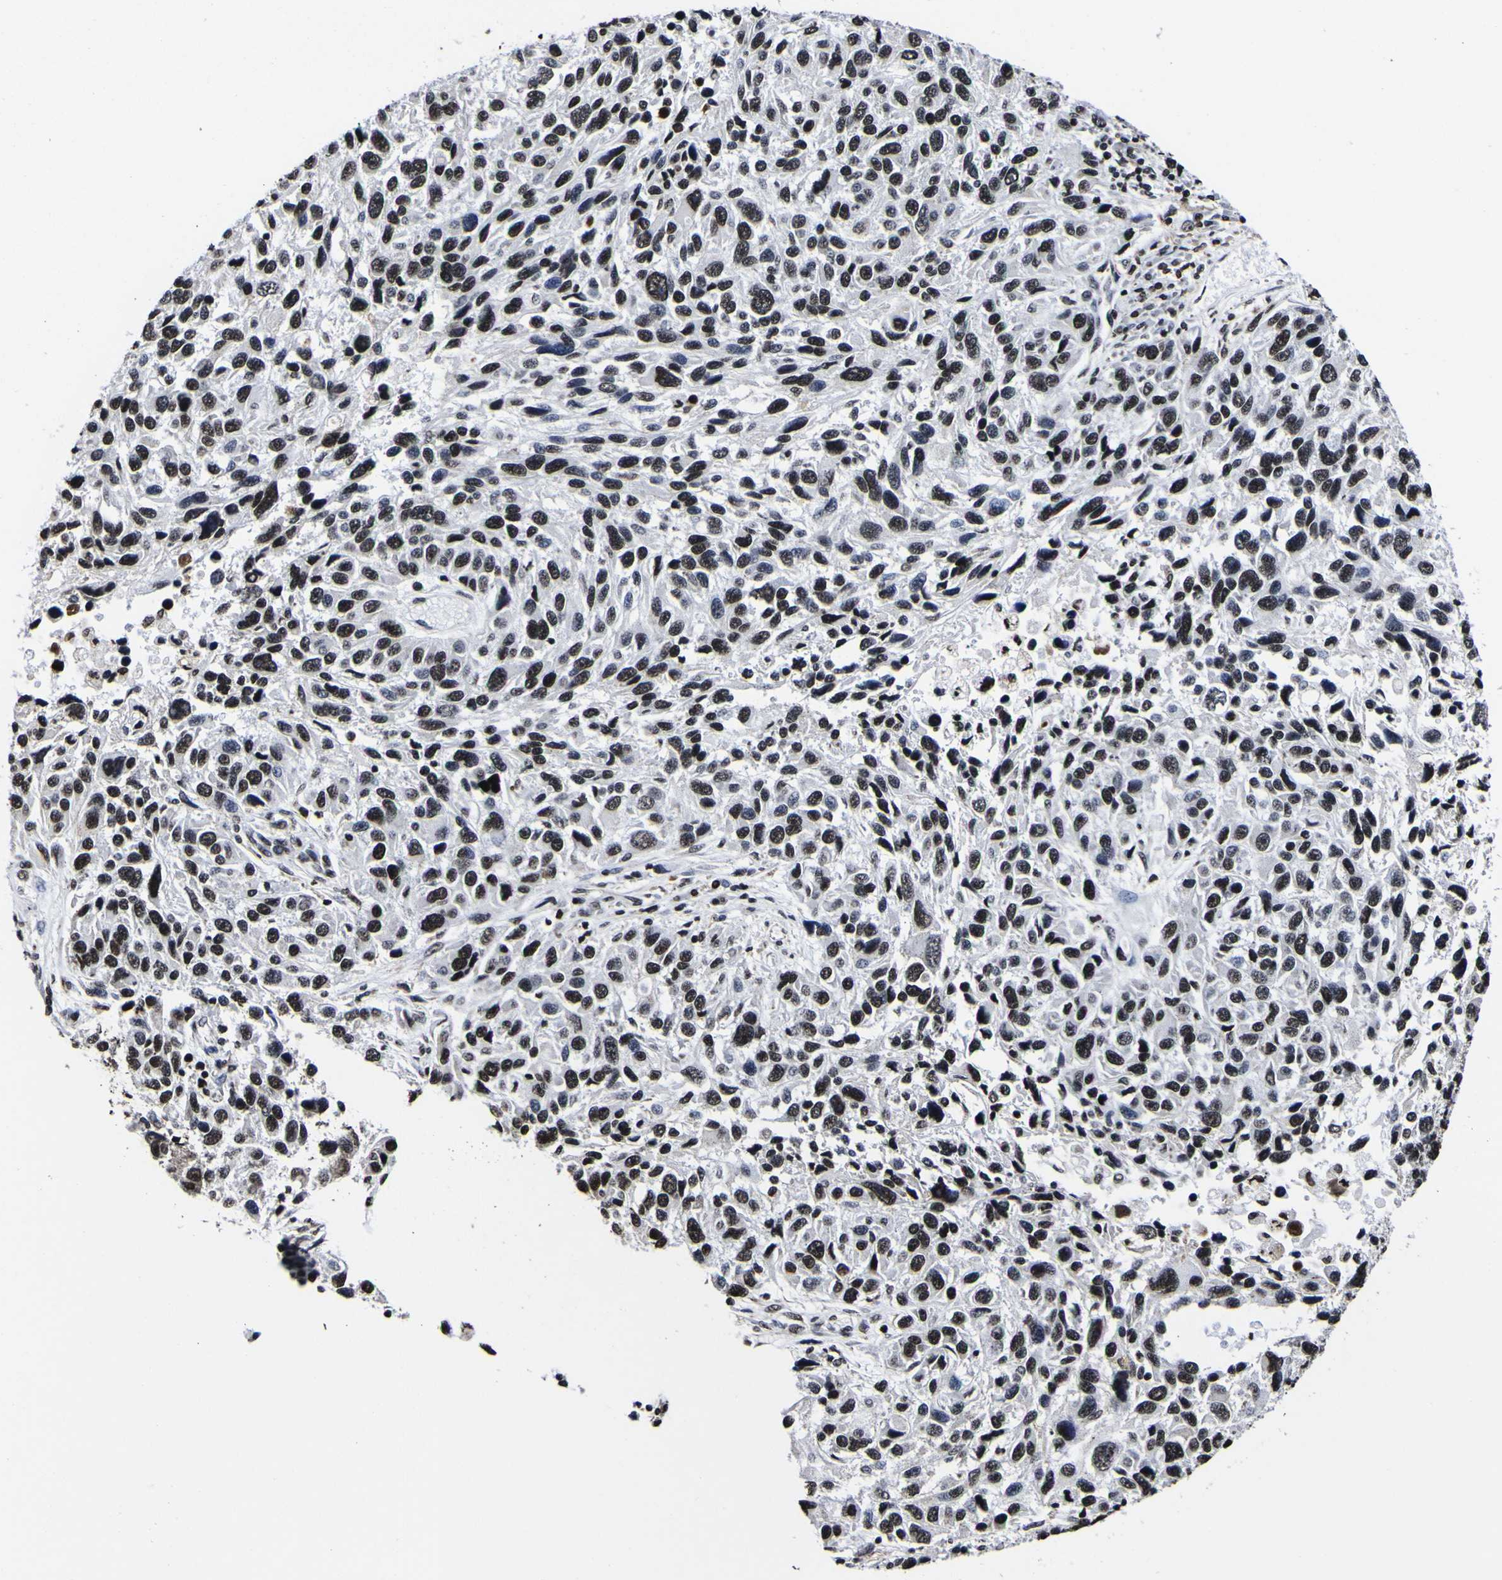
{"staining": {"intensity": "strong", "quantity": ">75%", "location": "nuclear"}, "tissue": "melanoma", "cell_type": "Tumor cells", "image_type": "cancer", "snomed": [{"axis": "morphology", "description": "Malignant melanoma, NOS"}, {"axis": "topography", "description": "Skin"}], "caption": "Melanoma tissue shows strong nuclear positivity in approximately >75% of tumor cells, visualized by immunohistochemistry. The protein is stained brown, and the nuclei are stained in blue (DAB IHC with brightfield microscopy, high magnification).", "gene": "PIAS1", "patient": {"sex": "male", "age": 53}}